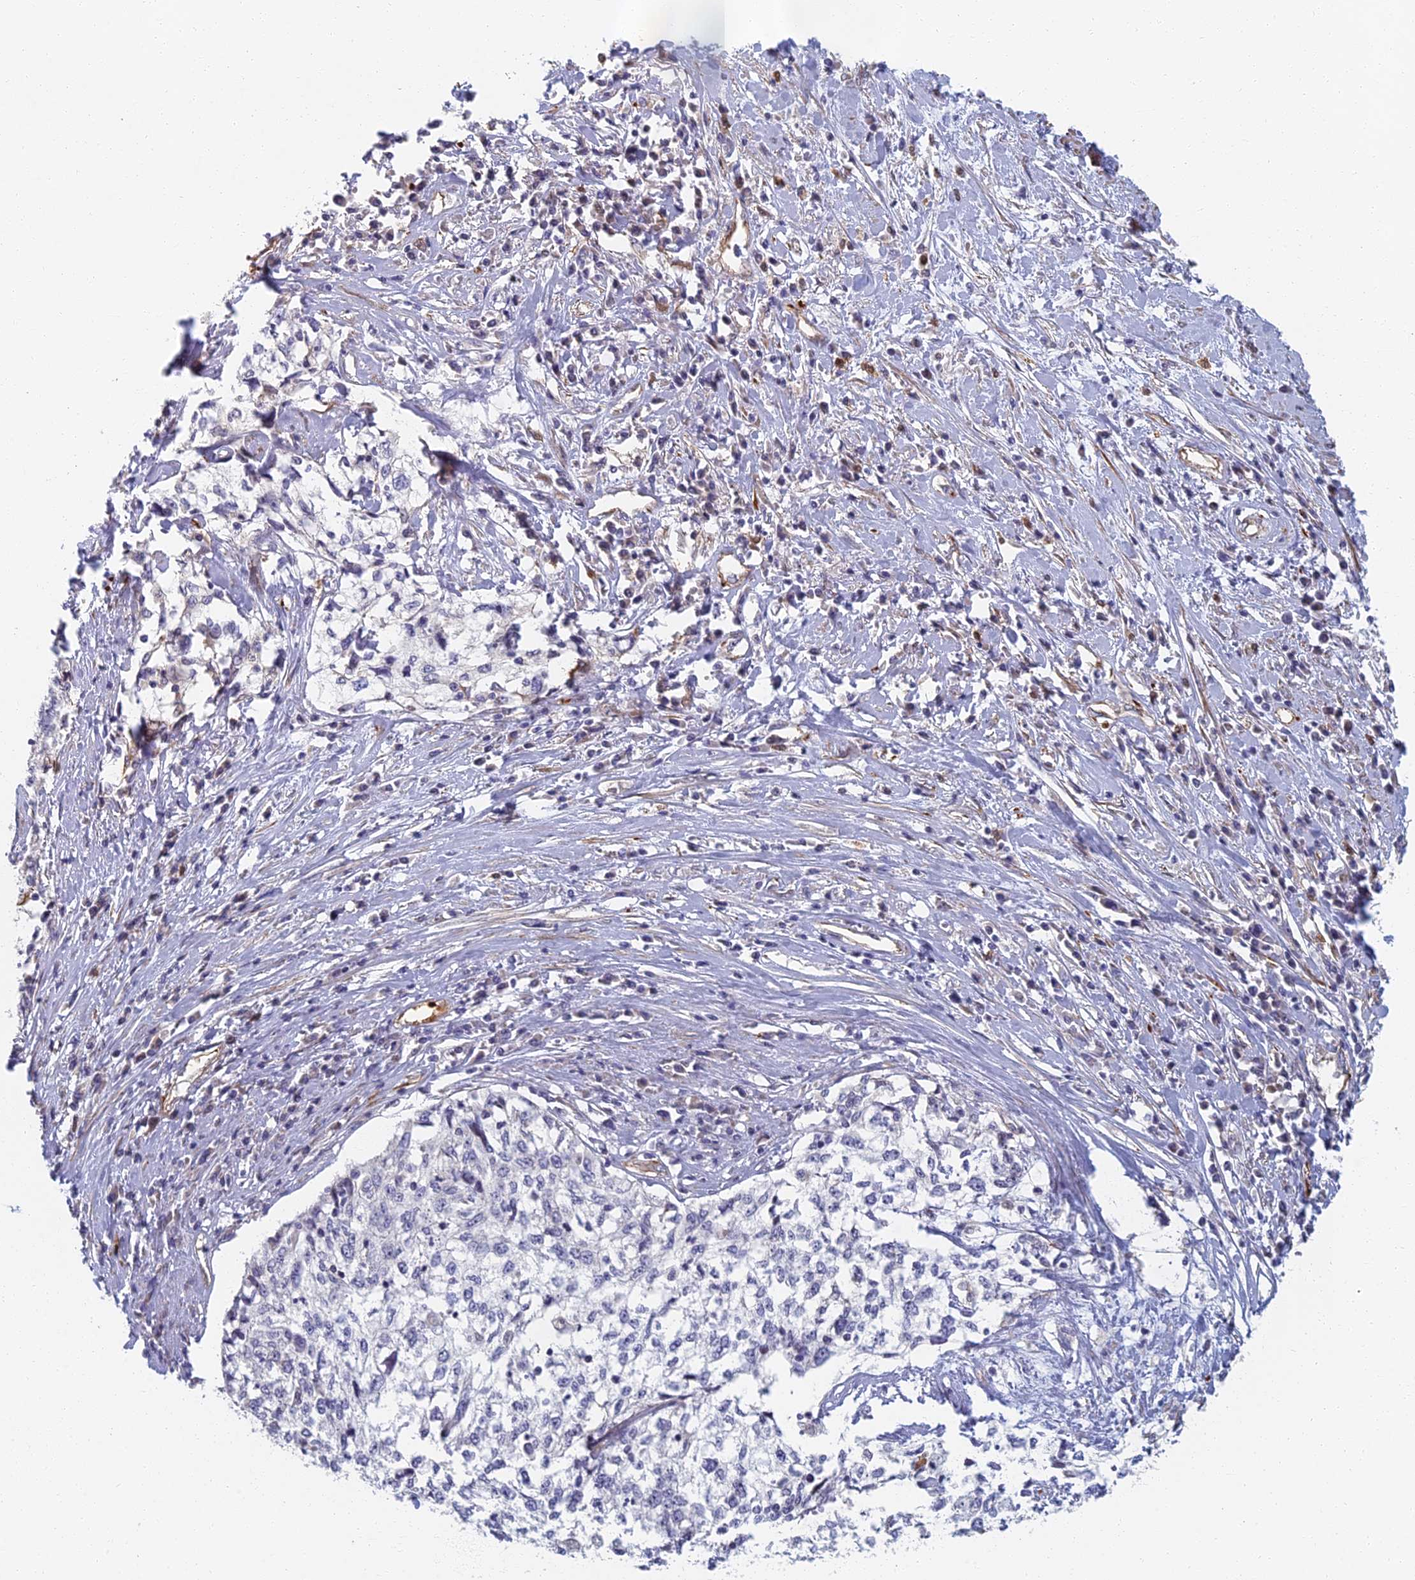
{"staining": {"intensity": "negative", "quantity": "none", "location": "none"}, "tissue": "cervical cancer", "cell_type": "Tumor cells", "image_type": "cancer", "snomed": [{"axis": "morphology", "description": "Squamous cell carcinoma, NOS"}, {"axis": "topography", "description": "Cervix"}], "caption": "Immunohistochemistry of human cervical cancer (squamous cell carcinoma) exhibits no positivity in tumor cells.", "gene": "ABCB10", "patient": {"sex": "female", "age": 57}}